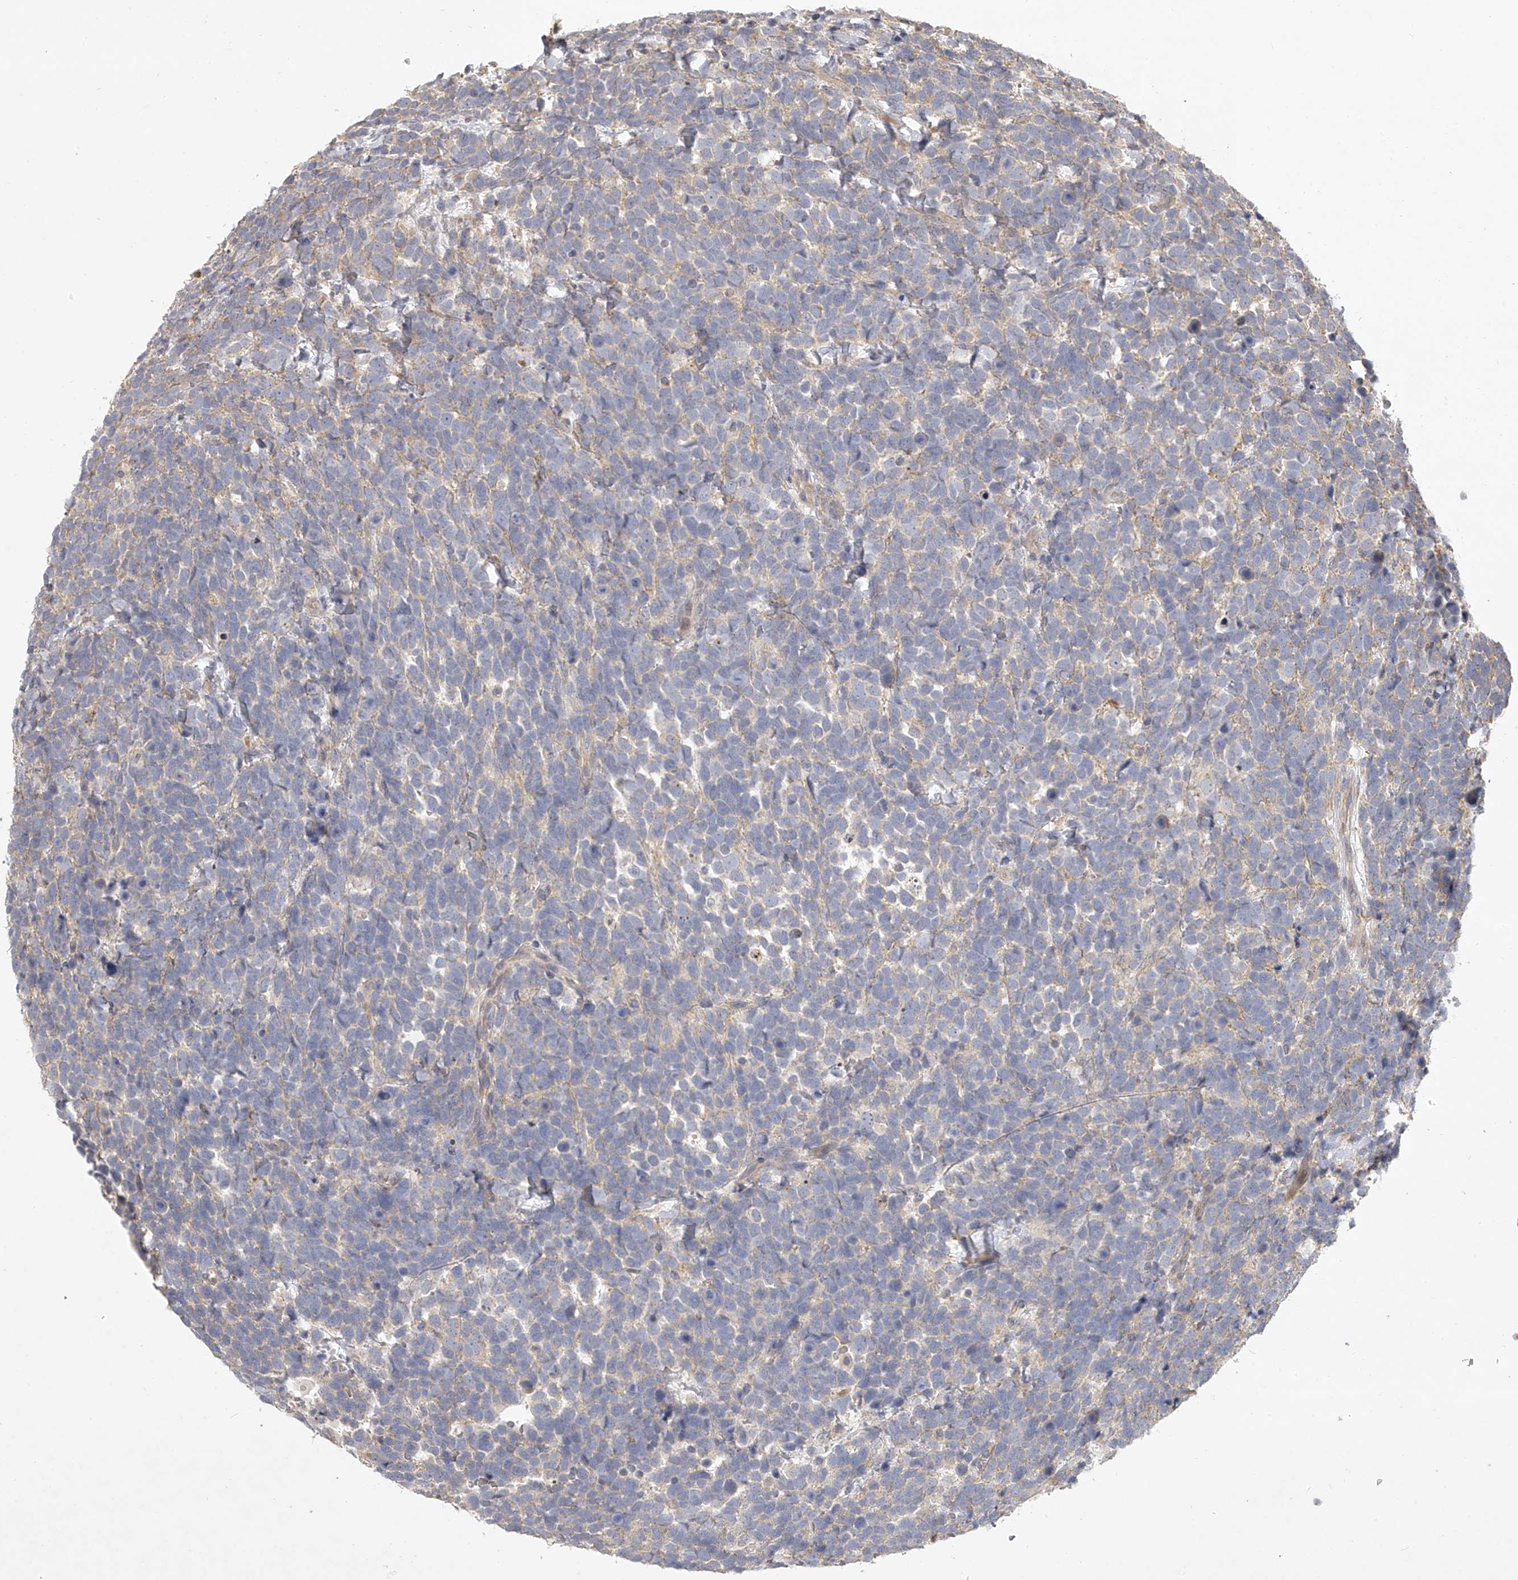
{"staining": {"intensity": "moderate", "quantity": "<25%", "location": "cytoplasmic/membranous"}, "tissue": "urothelial cancer", "cell_type": "Tumor cells", "image_type": "cancer", "snomed": [{"axis": "morphology", "description": "Urothelial carcinoma, High grade"}, {"axis": "topography", "description": "Urinary bladder"}], "caption": "Protein expression analysis of human high-grade urothelial carcinoma reveals moderate cytoplasmic/membranous positivity in approximately <25% of tumor cells. (DAB (3,3'-diaminobenzidine) = brown stain, brightfield microscopy at high magnification).", "gene": "DOCK9", "patient": {"sex": "female", "age": 82}}